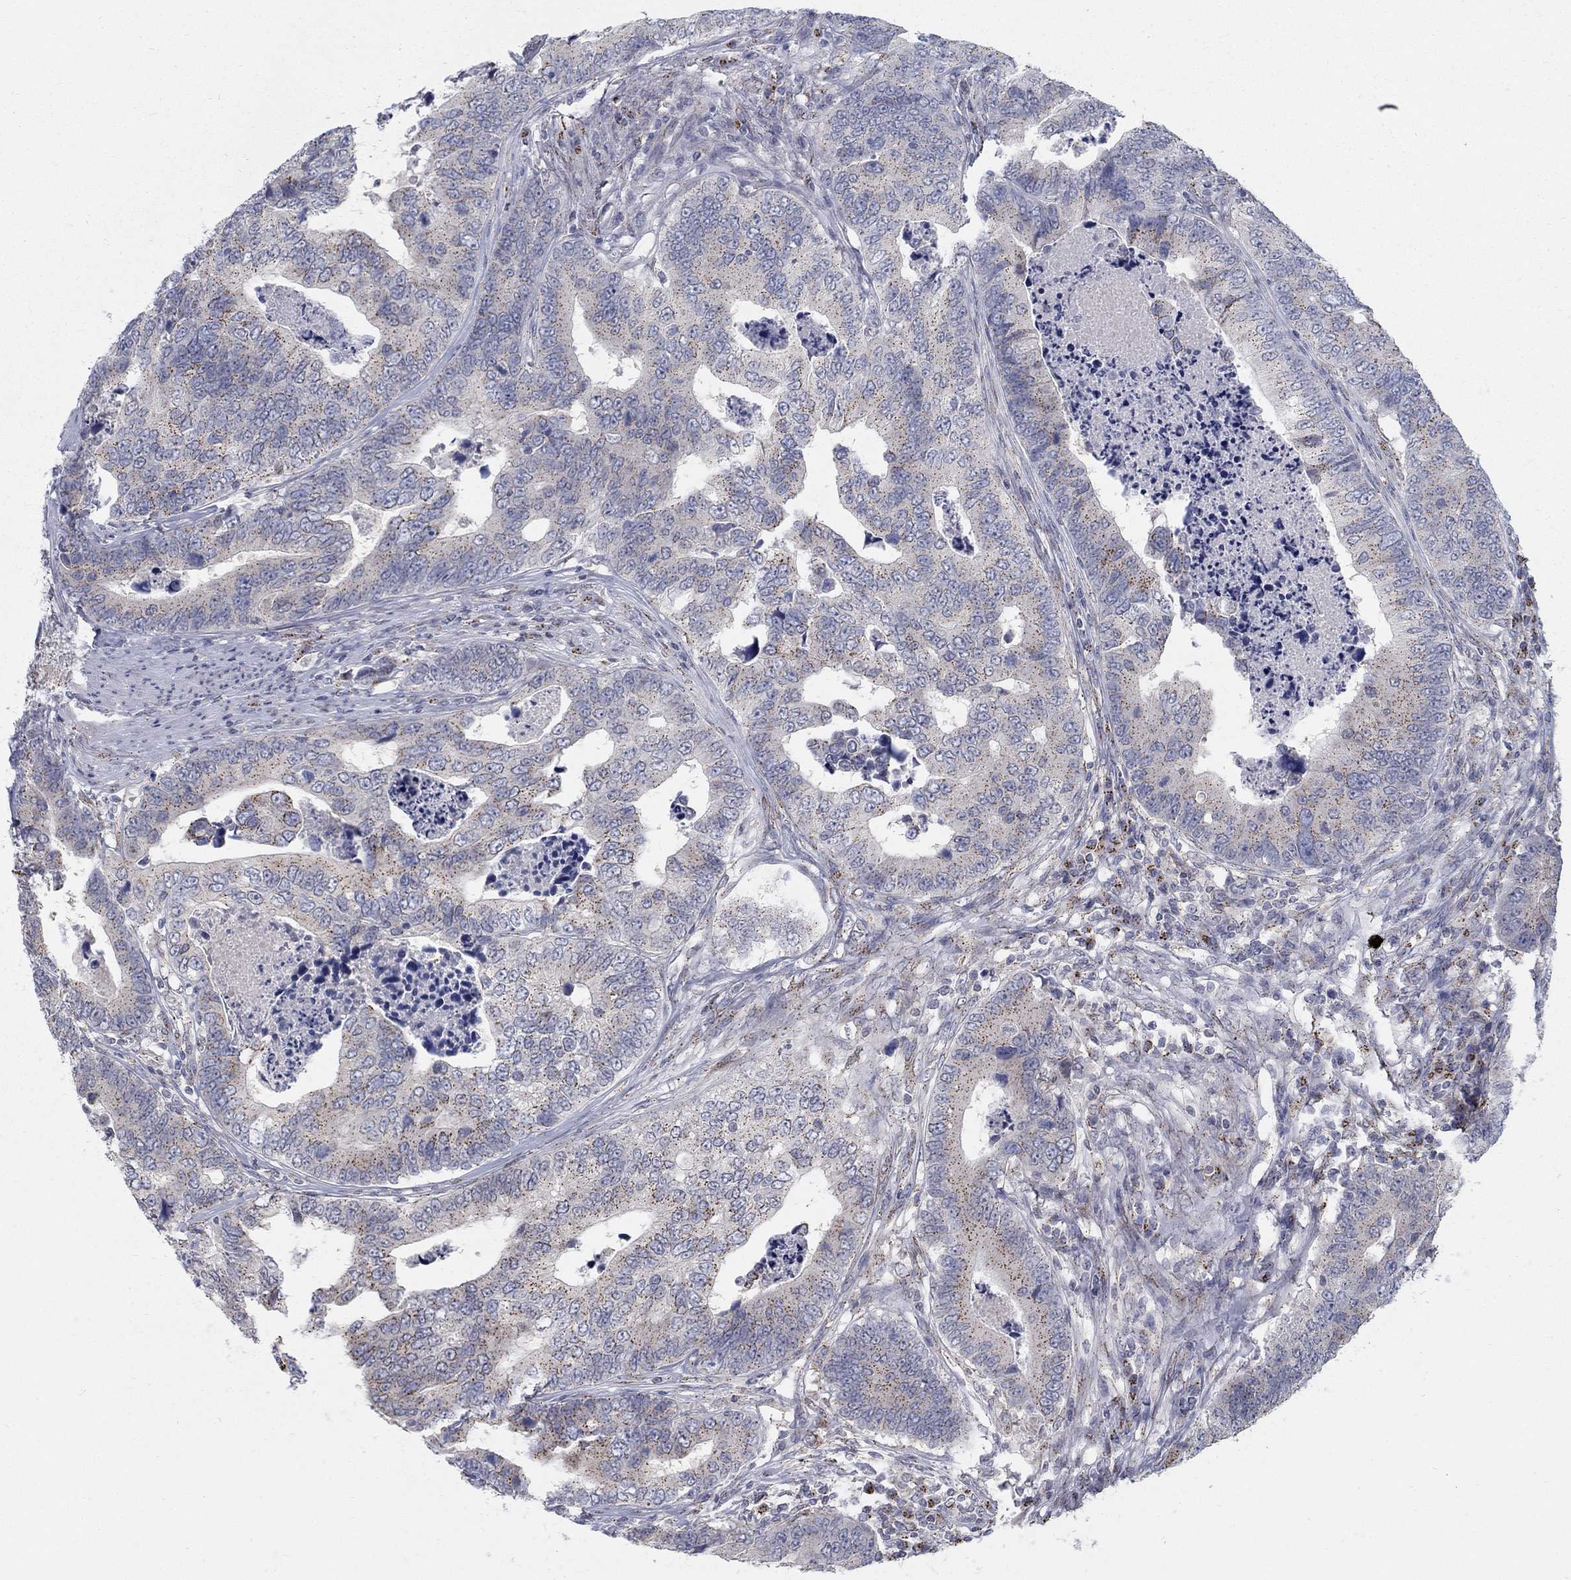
{"staining": {"intensity": "weak", "quantity": "25%-75%", "location": "cytoplasmic/membranous"}, "tissue": "colorectal cancer", "cell_type": "Tumor cells", "image_type": "cancer", "snomed": [{"axis": "morphology", "description": "Adenocarcinoma, NOS"}, {"axis": "topography", "description": "Colon"}], "caption": "Brown immunohistochemical staining in colorectal adenocarcinoma demonstrates weak cytoplasmic/membranous positivity in about 25%-75% of tumor cells.", "gene": "PANK3", "patient": {"sex": "female", "age": 72}}